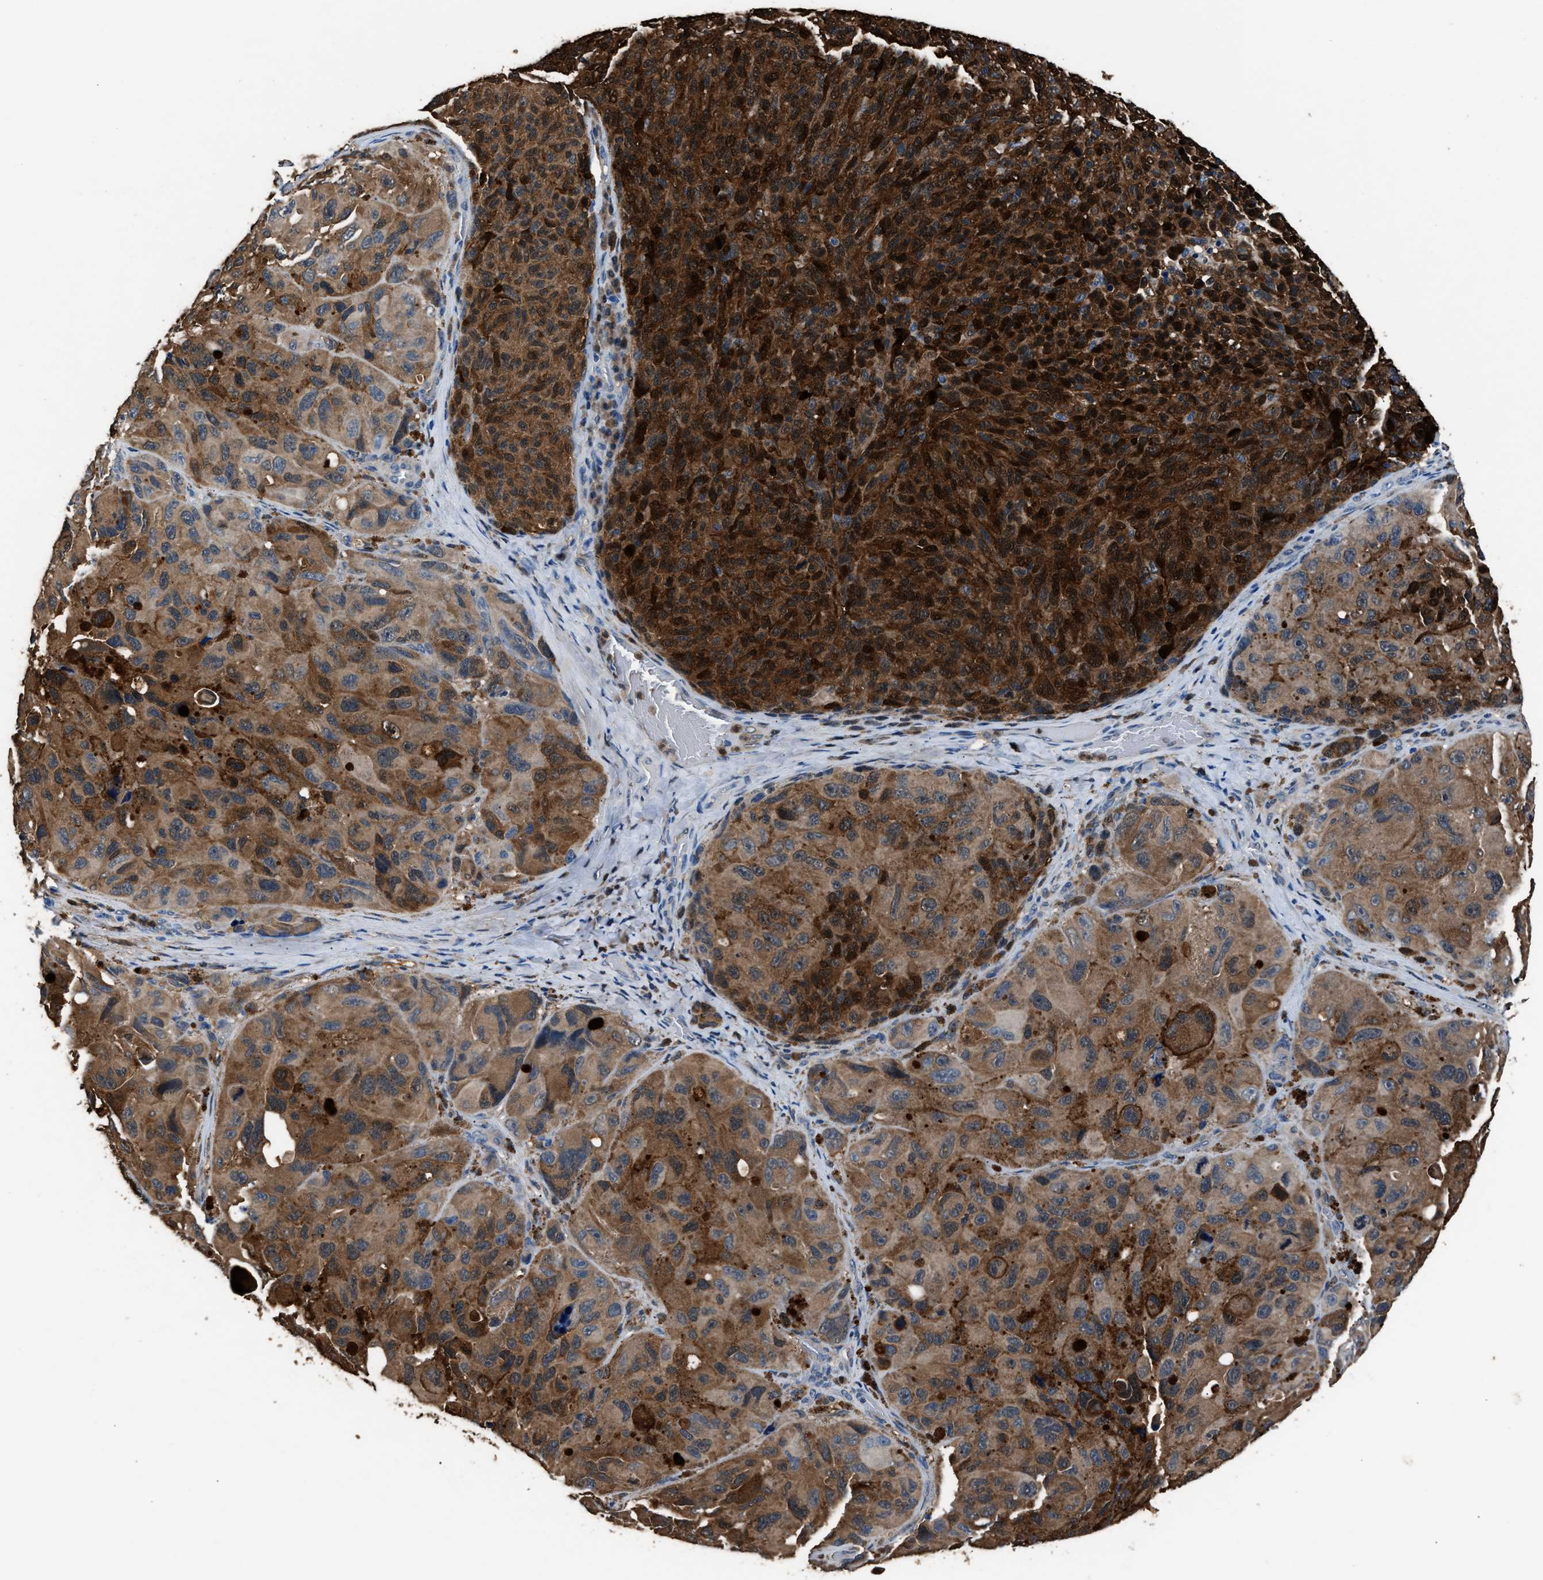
{"staining": {"intensity": "strong", "quantity": ">75%", "location": "cytoplasmic/membranous"}, "tissue": "melanoma", "cell_type": "Tumor cells", "image_type": "cancer", "snomed": [{"axis": "morphology", "description": "Malignant melanoma, NOS"}, {"axis": "topography", "description": "Skin"}], "caption": "Immunohistochemical staining of human malignant melanoma demonstrates strong cytoplasmic/membranous protein positivity in about >75% of tumor cells.", "gene": "GSTP1", "patient": {"sex": "female", "age": 73}}